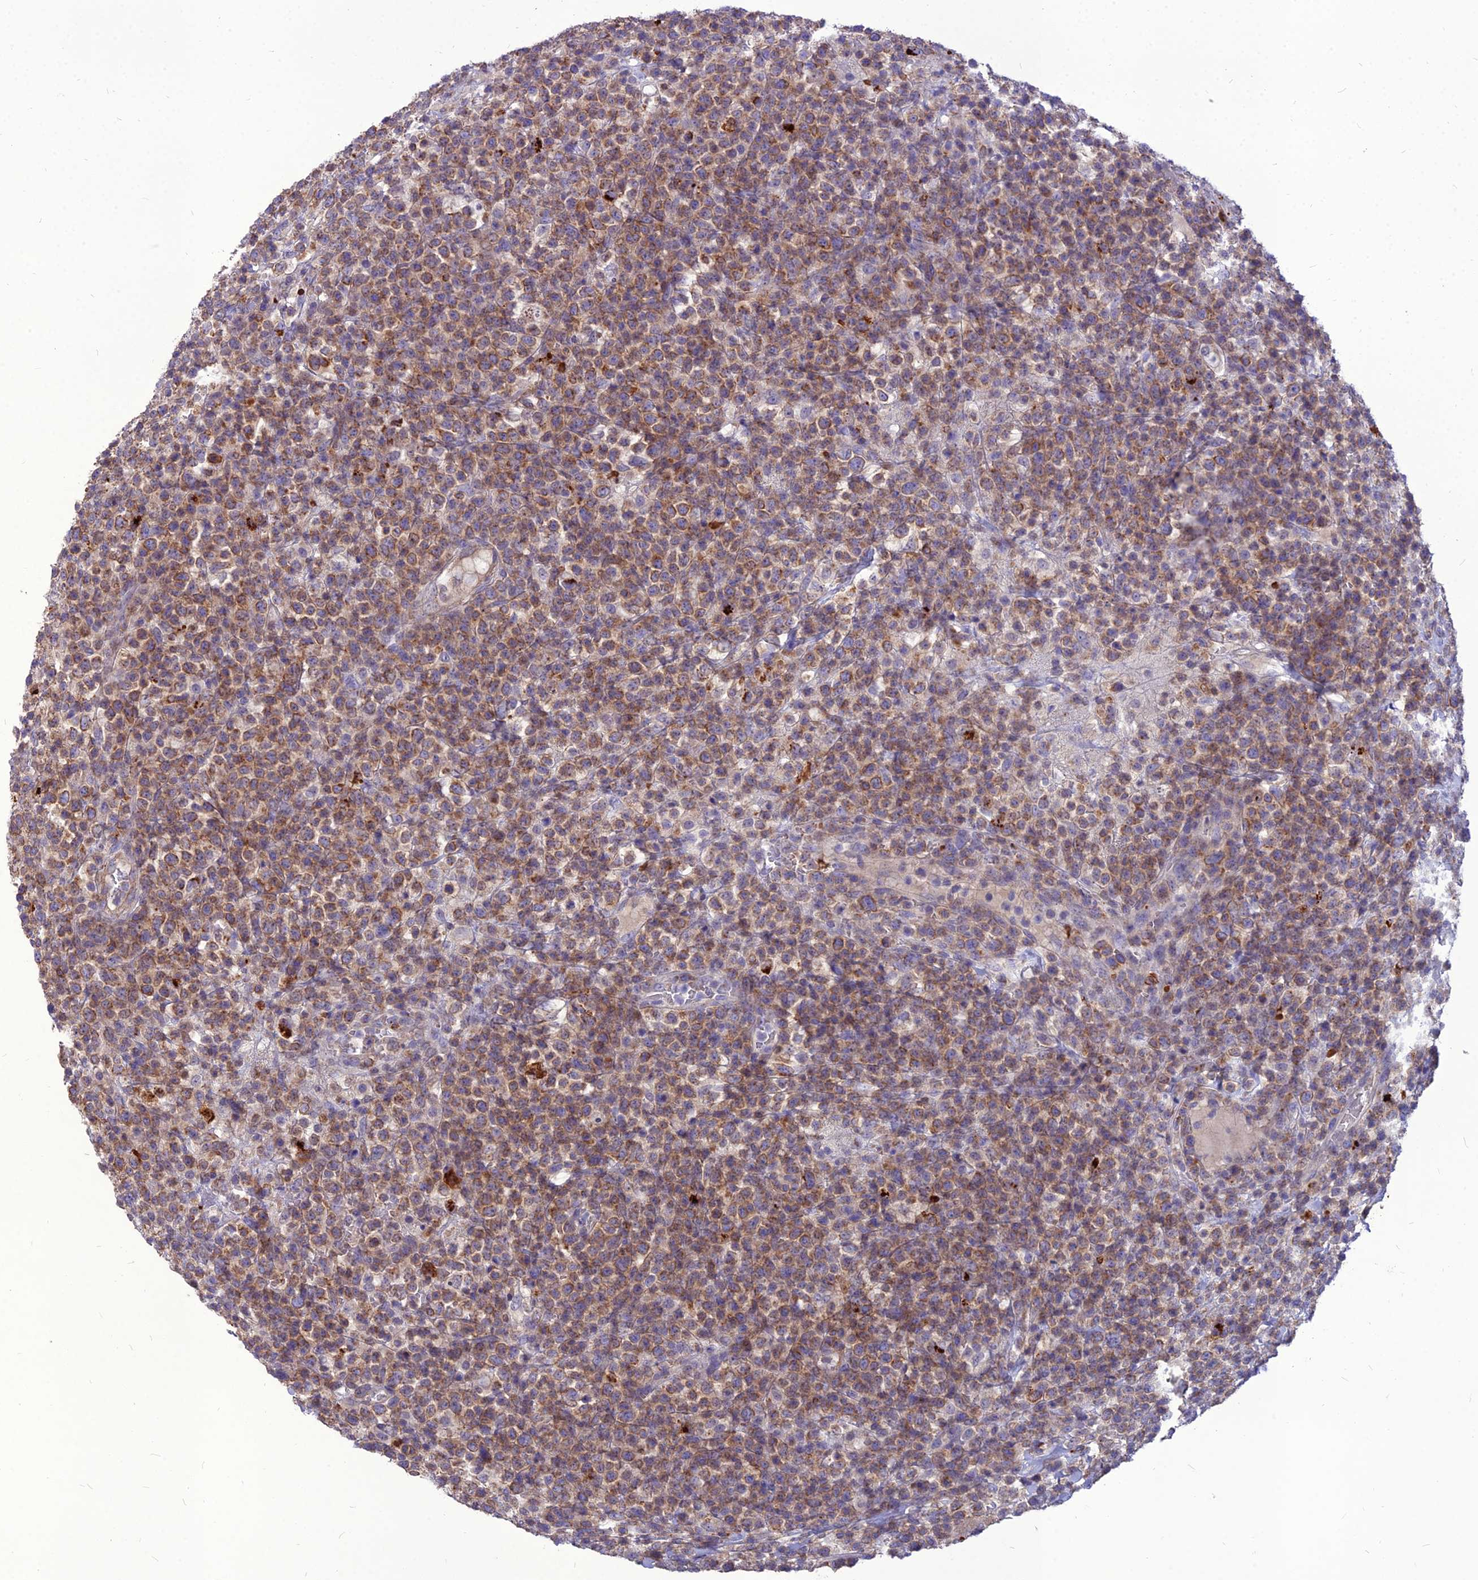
{"staining": {"intensity": "moderate", "quantity": ">75%", "location": "cytoplasmic/membranous"}, "tissue": "lymphoma", "cell_type": "Tumor cells", "image_type": "cancer", "snomed": [{"axis": "morphology", "description": "Malignant lymphoma, non-Hodgkin's type, High grade"}, {"axis": "topography", "description": "Colon"}], "caption": "Protein staining of malignant lymphoma, non-Hodgkin's type (high-grade) tissue reveals moderate cytoplasmic/membranous expression in approximately >75% of tumor cells. Nuclei are stained in blue.", "gene": "PCED1B", "patient": {"sex": "female", "age": 53}}